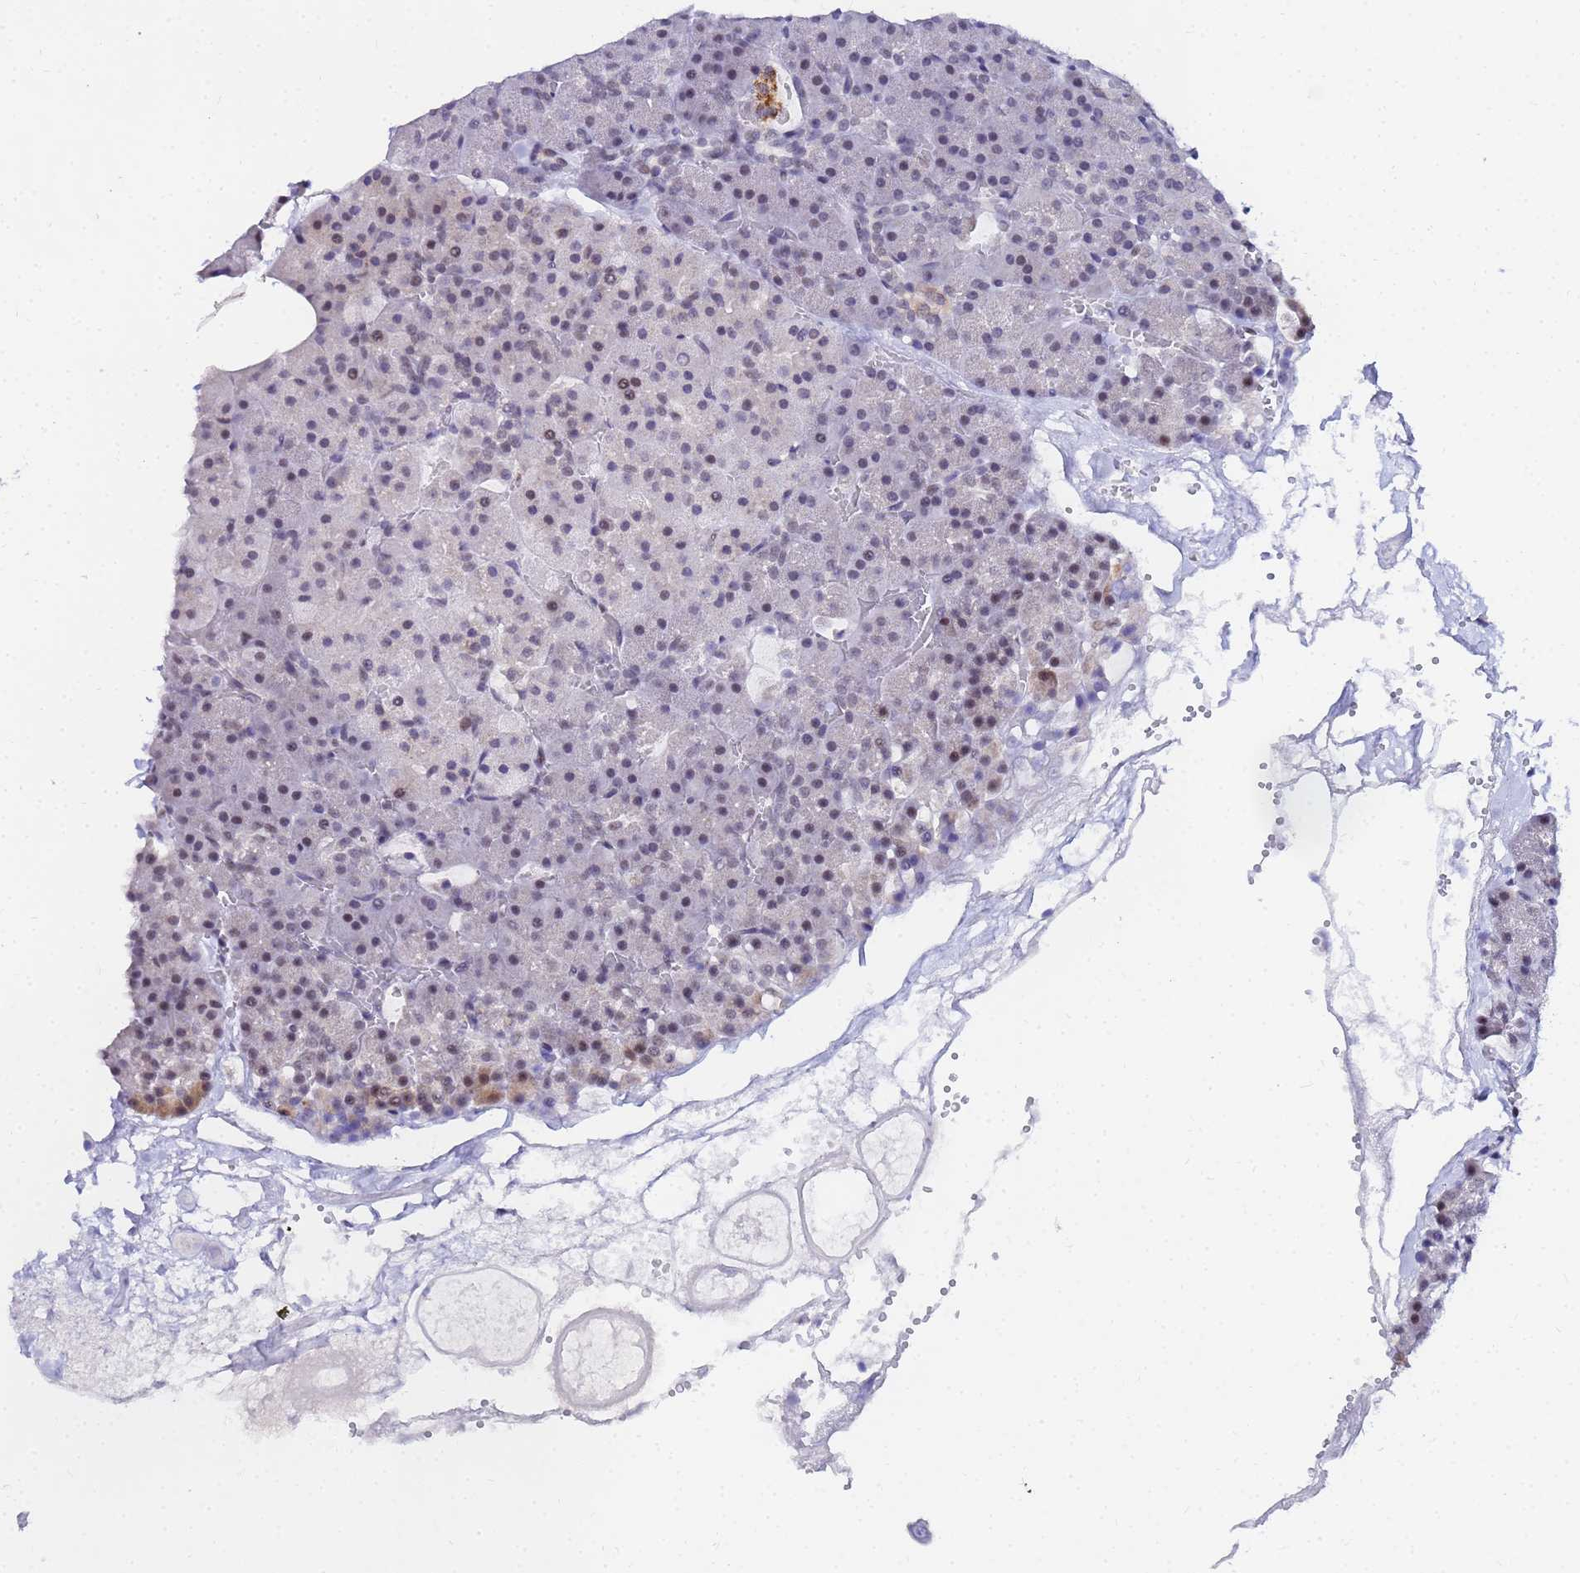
{"staining": {"intensity": "moderate", "quantity": "<25%", "location": "cytoplasmic/membranous,nuclear"}, "tissue": "pancreas", "cell_type": "Exocrine glandular cells", "image_type": "normal", "snomed": [{"axis": "morphology", "description": "Normal tissue, NOS"}, {"axis": "topography", "description": "Pancreas"}], "caption": "DAB immunohistochemical staining of unremarkable human pancreas demonstrates moderate cytoplasmic/membranous,nuclear protein staining in approximately <25% of exocrine glandular cells.", "gene": "CKMT1A", "patient": {"sex": "male", "age": 36}}